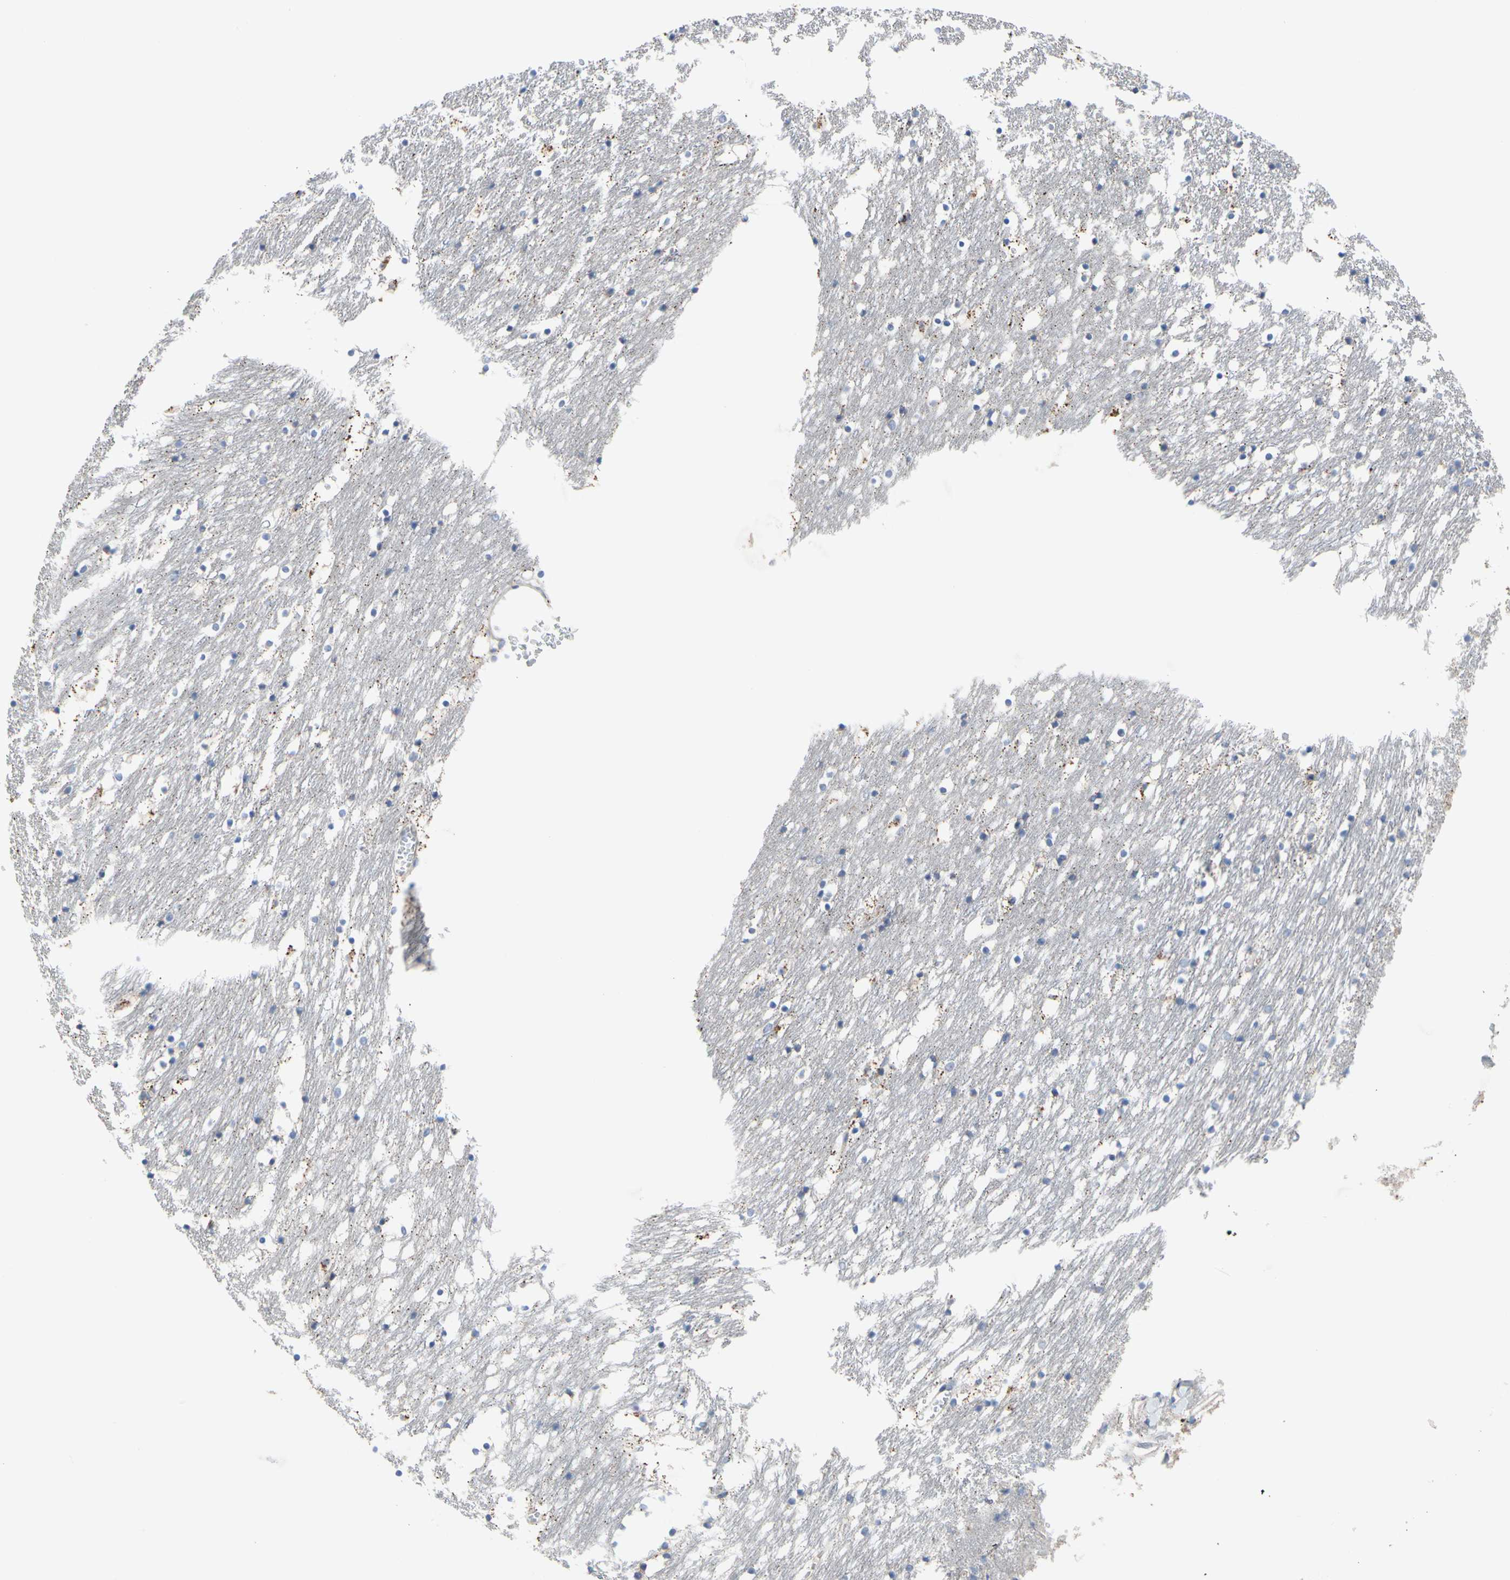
{"staining": {"intensity": "strong", "quantity": "<25%", "location": "cytoplasmic/membranous"}, "tissue": "caudate", "cell_type": "Glial cells", "image_type": "normal", "snomed": [{"axis": "morphology", "description": "Normal tissue, NOS"}, {"axis": "topography", "description": "Lateral ventricle wall"}], "caption": "Immunohistochemical staining of unremarkable human caudate demonstrates strong cytoplasmic/membranous protein expression in approximately <25% of glial cells.", "gene": "TTC14", "patient": {"sex": "male", "age": 45}}